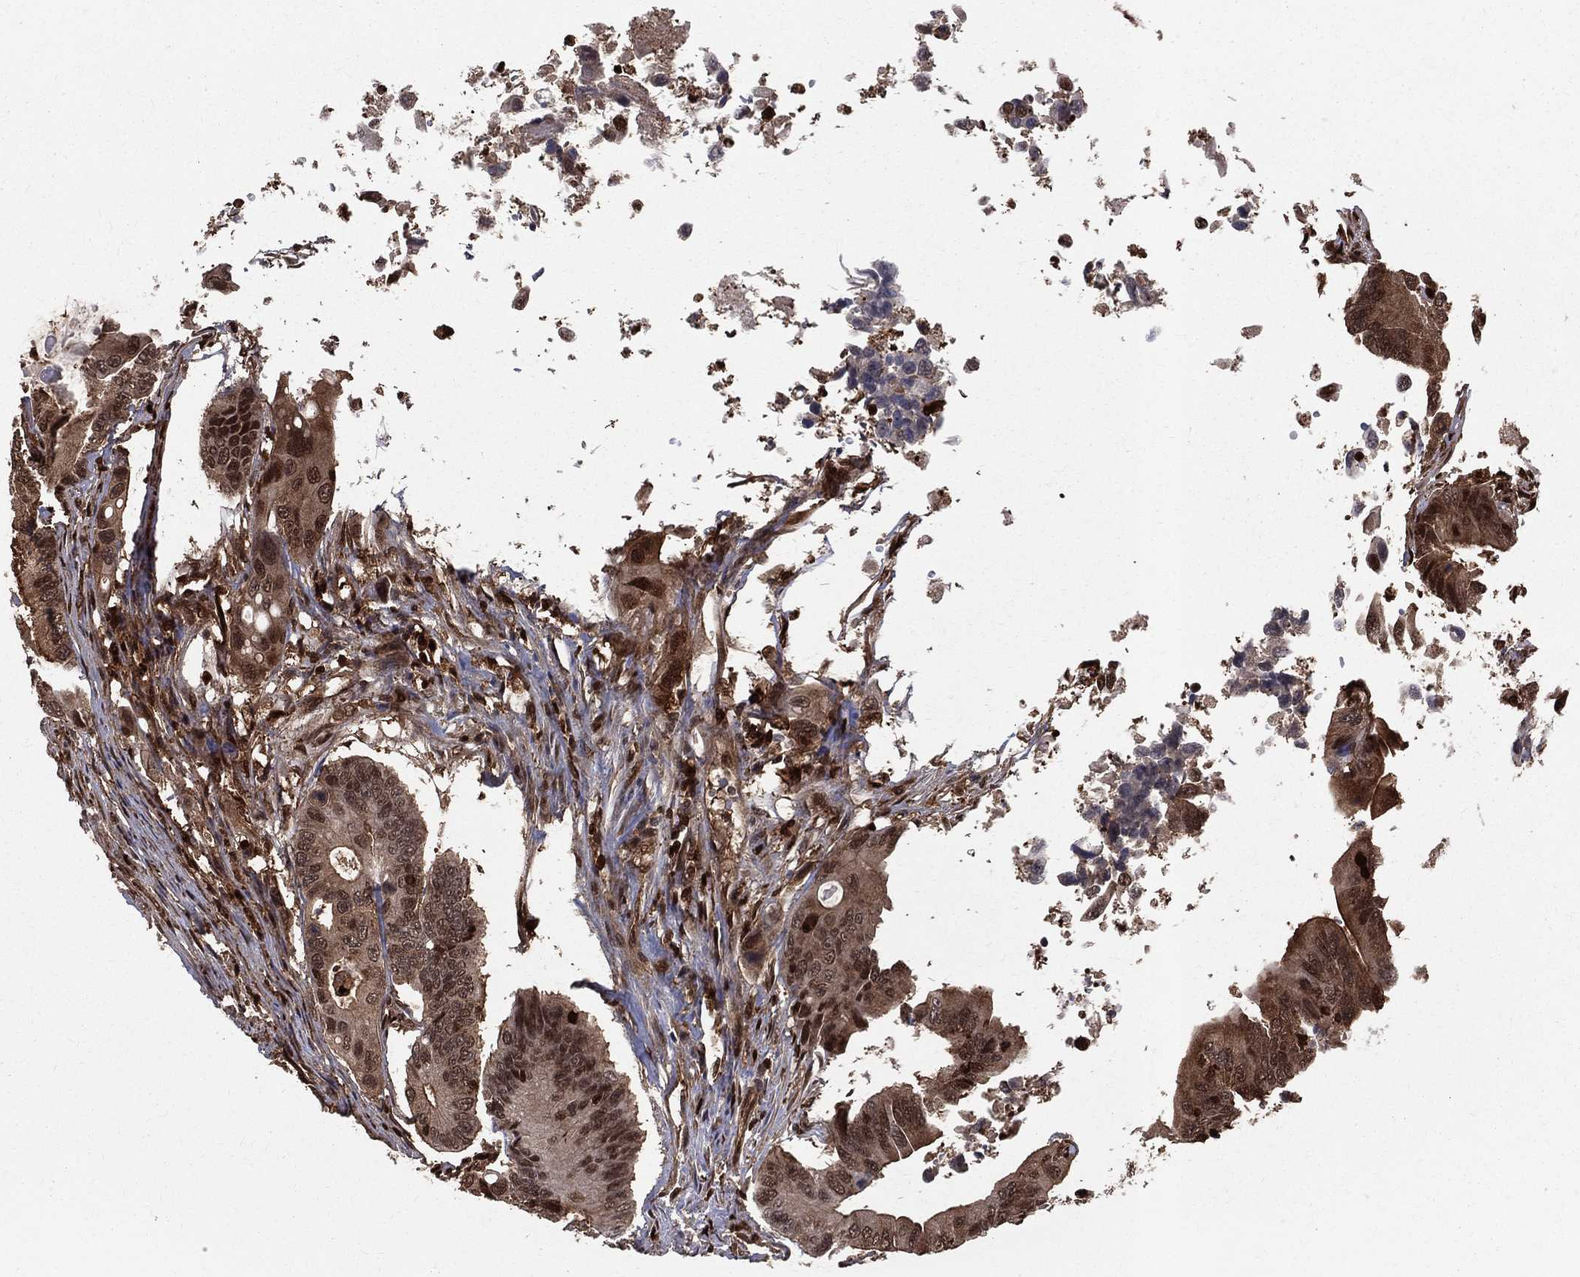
{"staining": {"intensity": "moderate", "quantity": "<25%", "location": "nuclear"}, "tissue": "colorectal cancer", "cell_type": "Tumor cells", "image_type": "cancer", "snomed": [{"axis": "morphology", "description": "Adenocarcinoma, NOS"}, {"axis": "topography", "description": "Colon"}], "caption": "Immunohistochemistry (IHC) photomicrograph of neoplastic tissue: human adenocarcinoma (colorectal) stained using immunohistochemistry shows low levels of moderate protein expression localized specifically in the nuclear of tumor cells, appearing as a nuclear brown color.", "gene": "ENO1", "patient": {"sex": "female", "age": 90}}